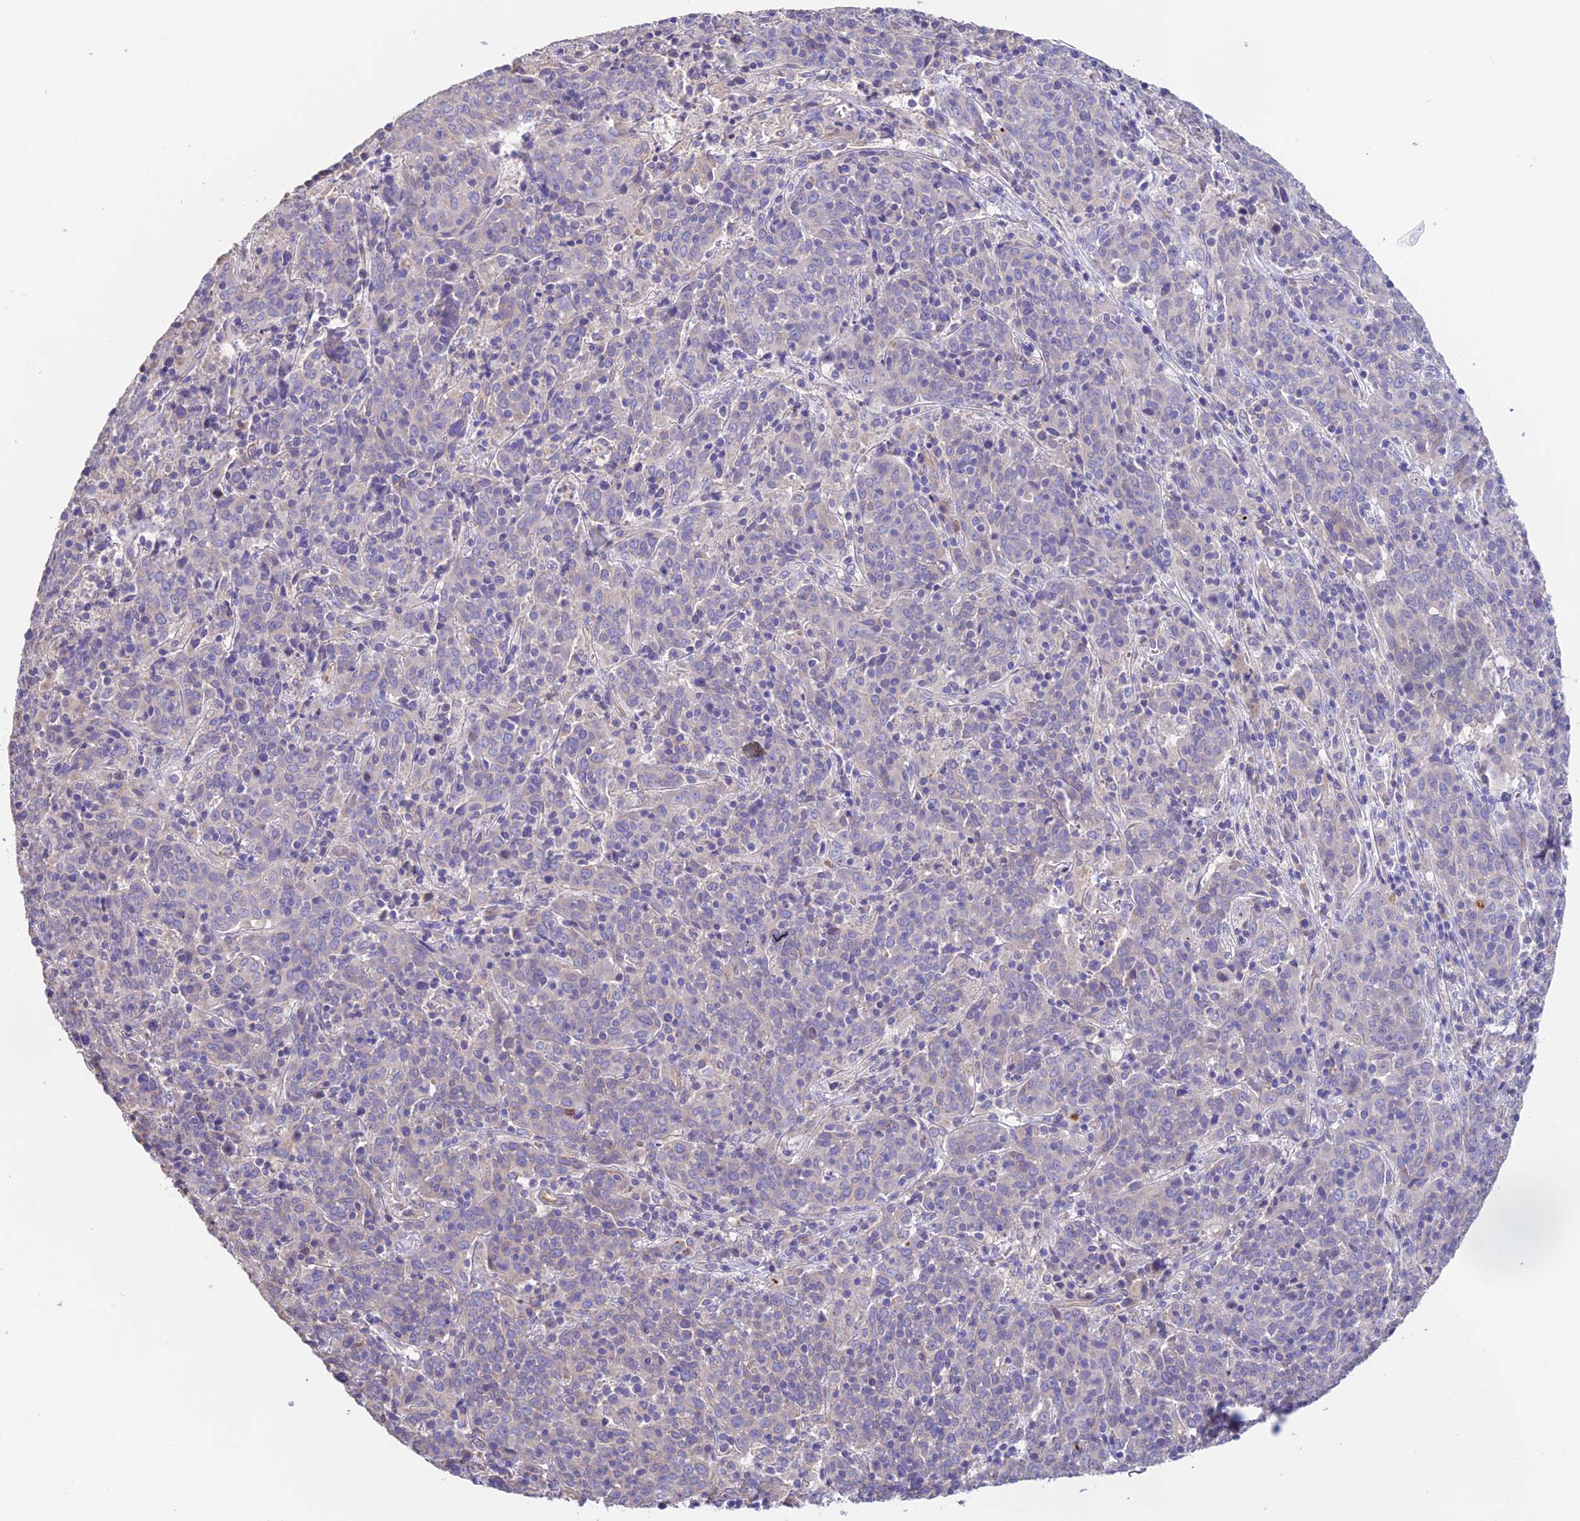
{"staining": {"intensity": "negative", "quantity": "none", "location": "none"}, "tissue": "cervical cancer", "cell_type": "Tumor cells", "image_type": "cancer", "snomed": [{"axis": "morphology", "description": "Squamous cell carcinoma, NOS"}, {"axis": "topography", "description": "Cervix"}], "caption": "There is no significant positivity in tumor cells of cervical cancer.", "gene": "EMC3", "patient": {"sex": "female", "age": 67}}